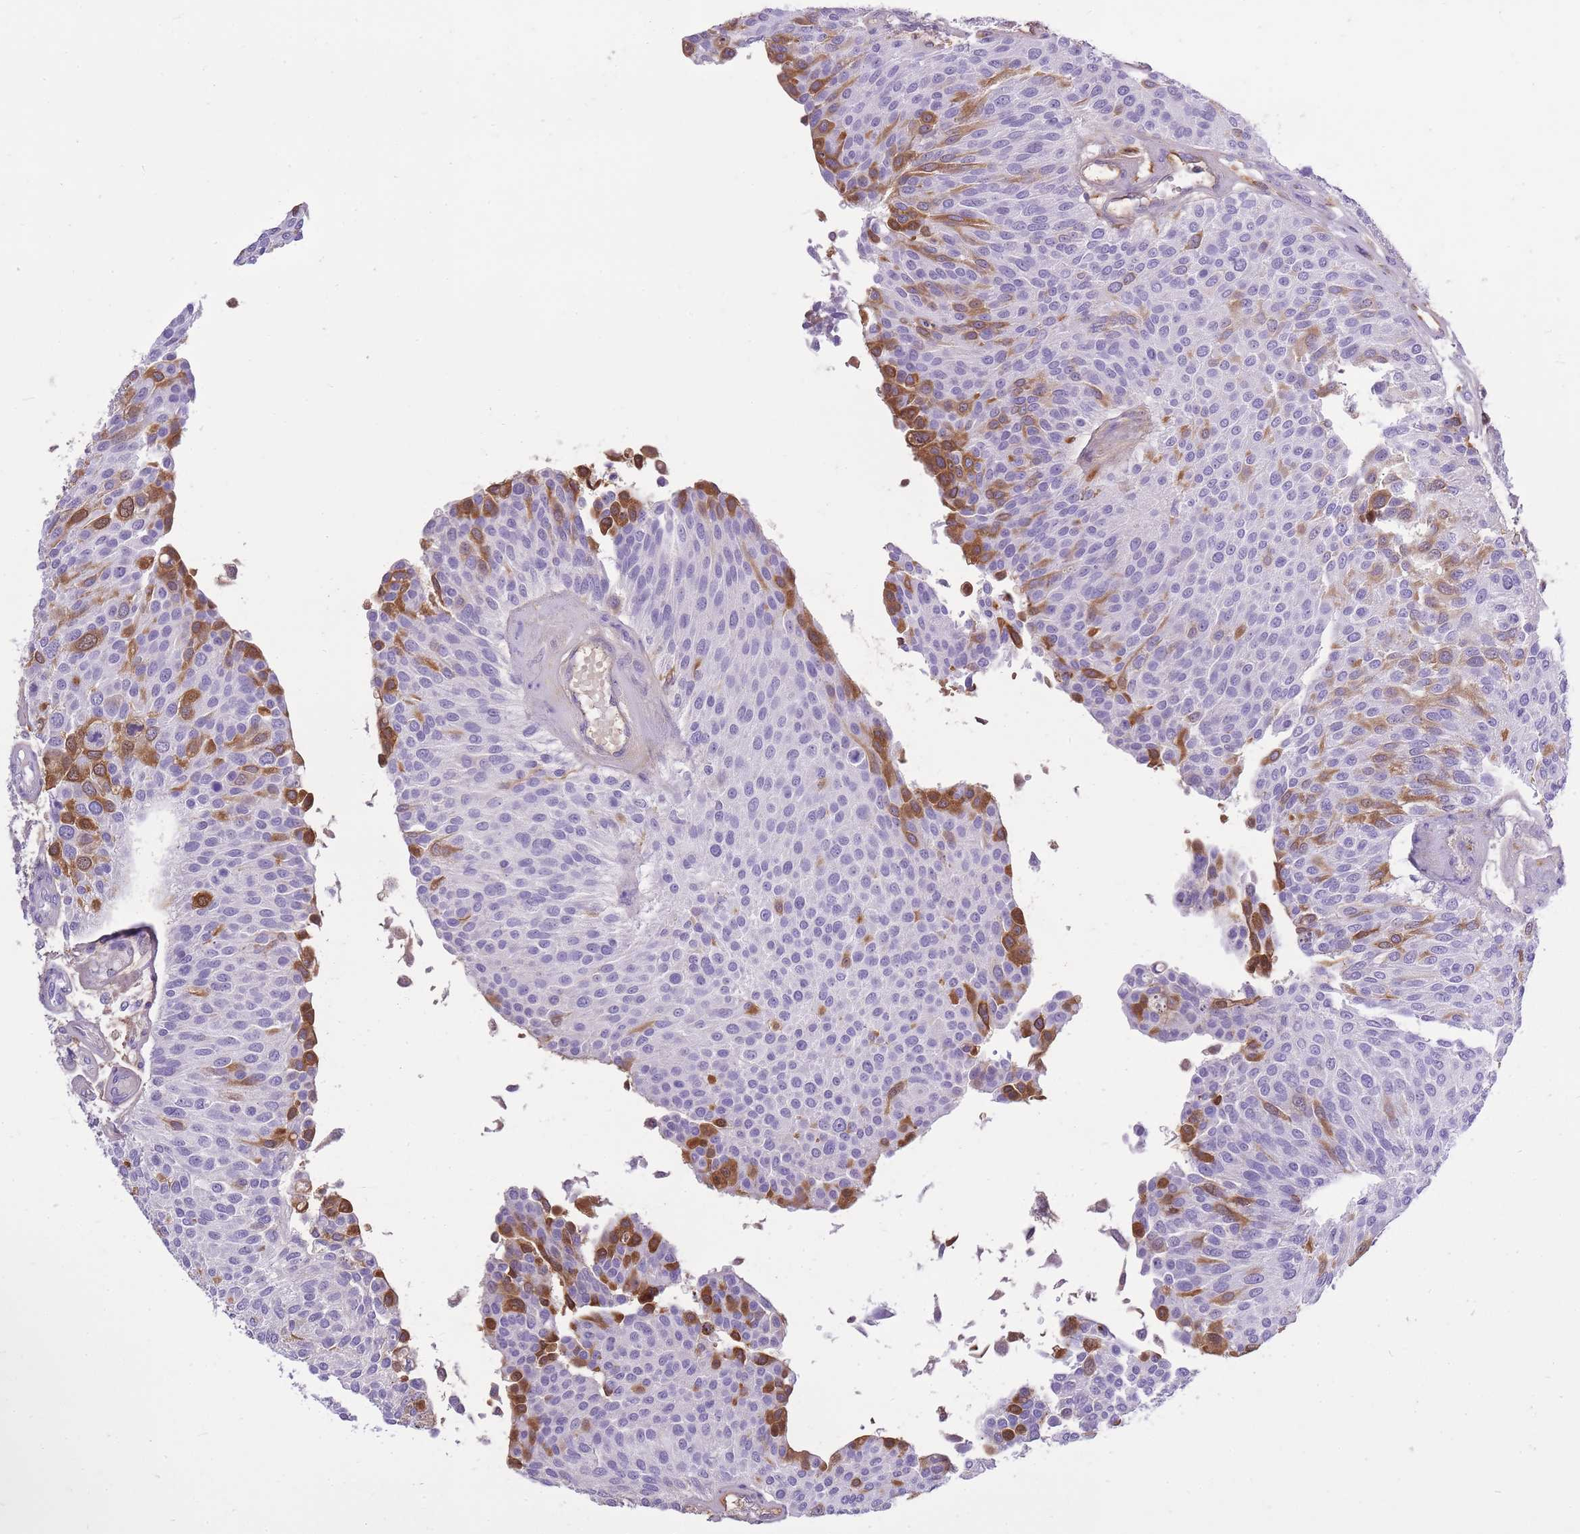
{"staining": {"intensity": "strong", "quantity": "<25%", "location": "cytoplasmic/membranous"}, "tissue": "urothelial cancer", "cell_type": "Tumor cells", "image_type": "cancer", "snomed": [{"axis": "morphology", "description": "Urothelial carcinoma, NOS"}, {"axis": "topography", "description": "Urinary bladder"}], "caption": "Tumor cells exhibit medium levels of strong cytoplasmic/membranous positivity in about <25% of cells in human urothelial cancer.", "gene": "IGKV1D-42", "patient": {"sex": "male", "age": 55}}